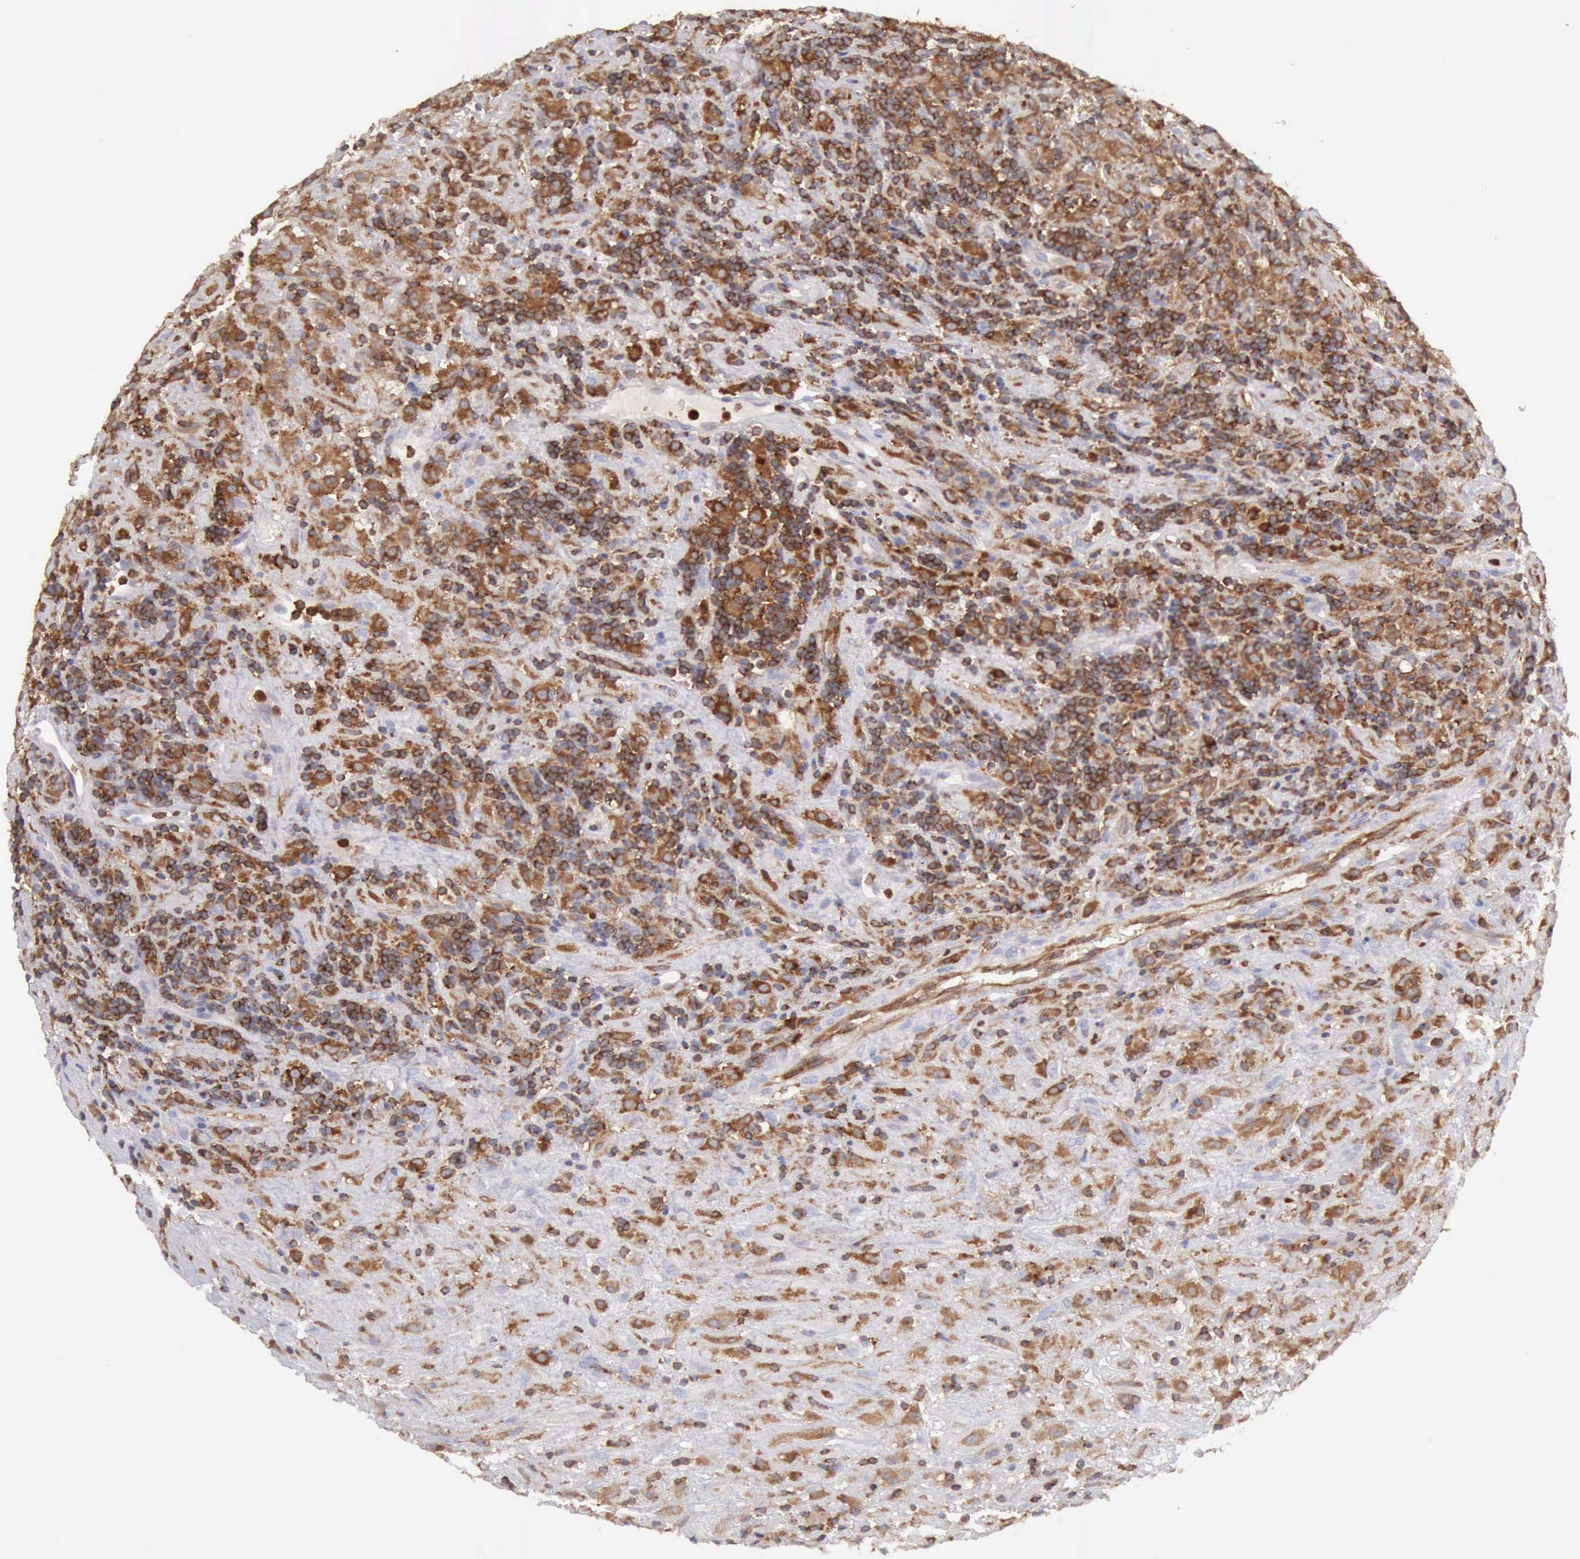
{"staining": {"intensity": "moderate", "quantity": ">75%", "location": "cytoplasmic/membranous"}, "tissue": "lymphoma", "cell_type": "Tumor cells", "image_type": "cancer", "snomed": [{"axis": "morphology", "description": "Hodgkin's disease, NOS"}, {"axis": "topography", "description": "Lymph node"}], "caption": "Hodgkin's disease stained with a protein marker displays moderate staining in tumor cells.", "gene": "ARHGAP4", "patient": {"sex": "male", "age": 46}}